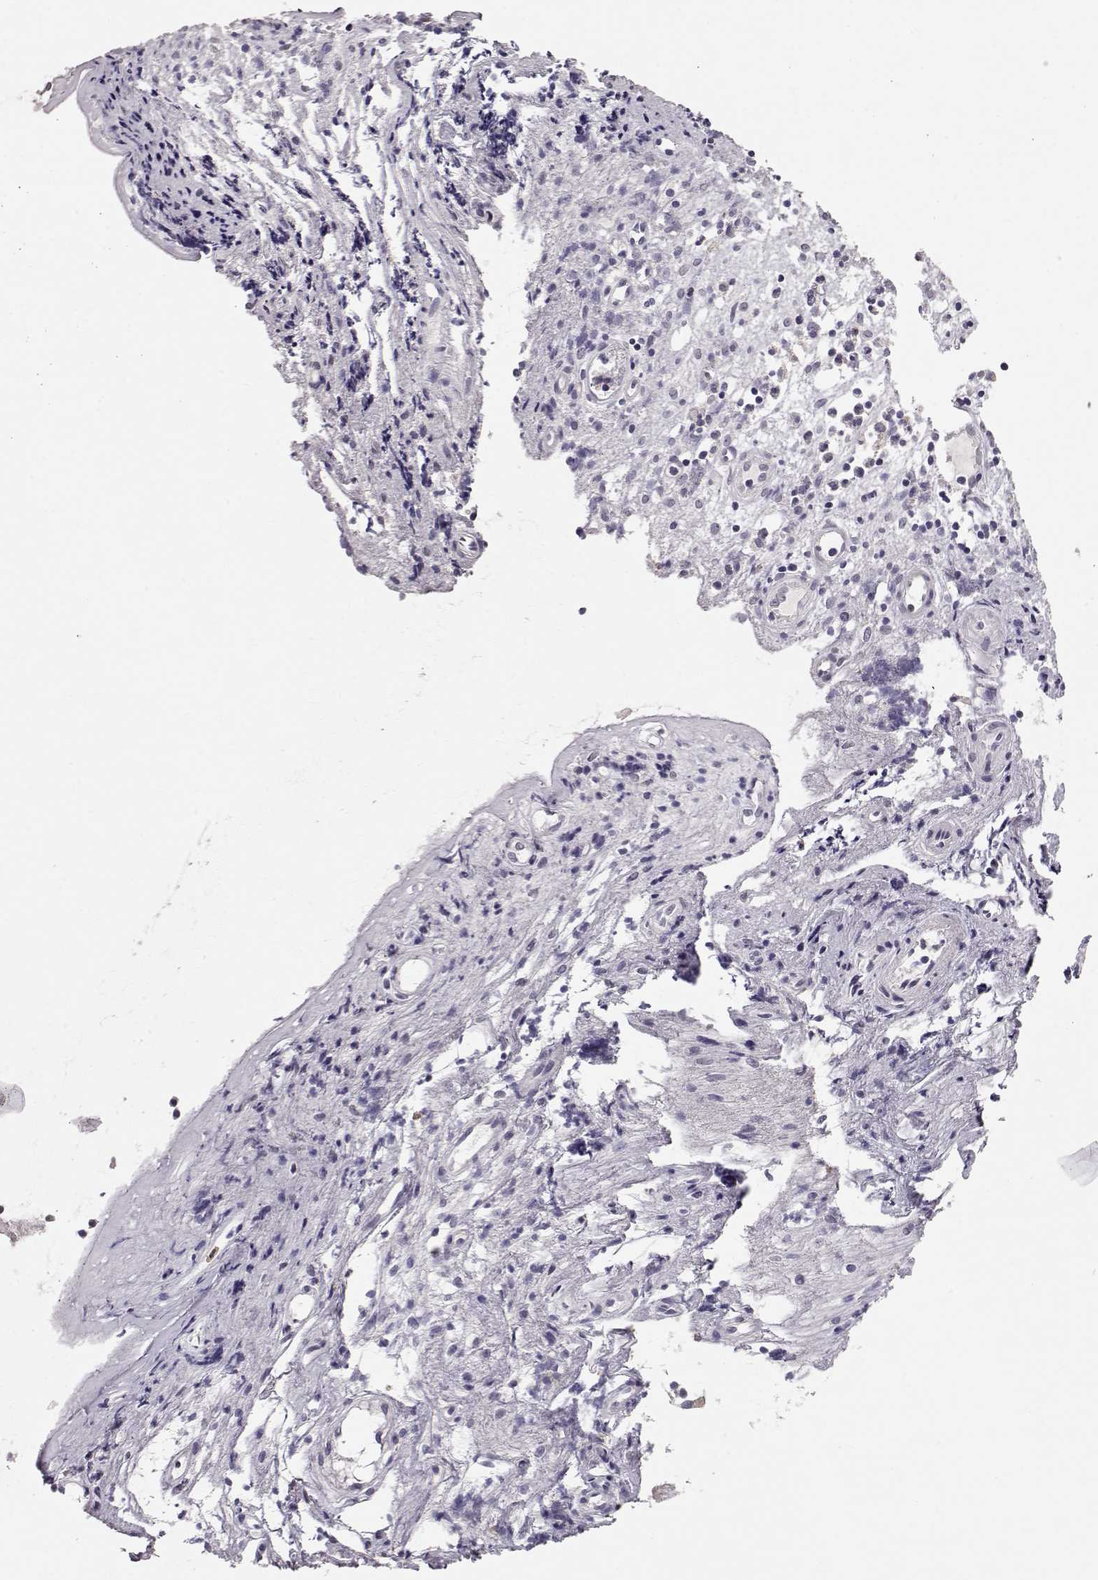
{"staining": {"intensity": "negative", "quantity": "none", "location": "none"}, "tissue": "nasopharynx", "cell_type": "Respiratory epithelial cells", "image_type": "normal", "snomed": [{"axis": "morphology", "description": "Normal tissue, NOS"}, {"axis": "topography", "description": "Nasopharynx"}], "caption": "Immunohistochemistry of normal nasopharynx reveals no staining in respiratory epithelial cells.", "gene": "POU1F1", "patient": {"sex": "female", "age": 47}}